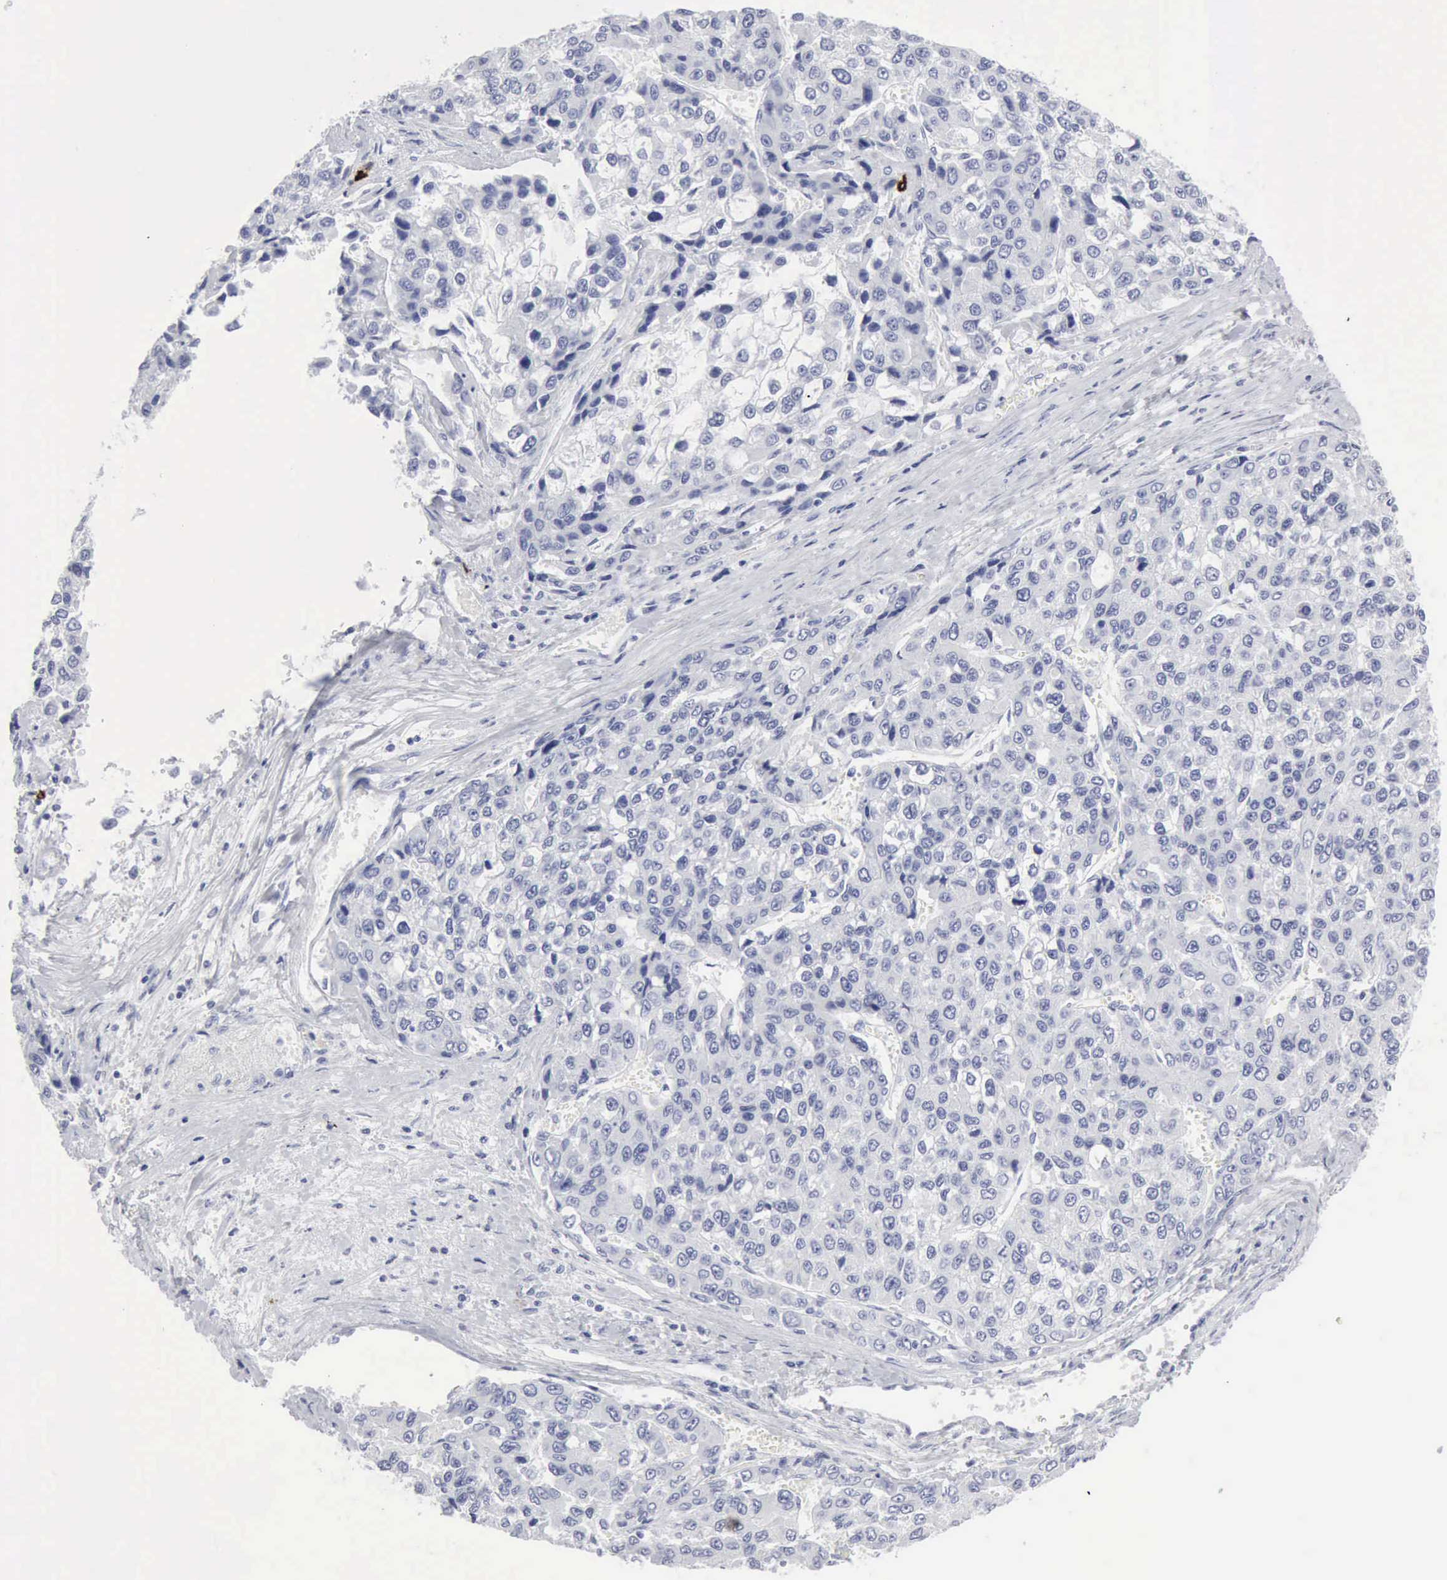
{"staining": {"intensity": "negative", "quantity": "none", "location": "none"}, "tissue": "liver cancer", "cell_type": "Tumor cells", "image_type": "cancer", "snomed": [{"axis": "morphology", "description": "Carcinoma, Hepatocellular, NOS"}, {"axis": "topography", "description": "Liver"}], "caption": "IHC photomicrograph of neoplastic tissue: hepatocellular carcinoma (liver) stained with DAB reveals no significant protein expression in tumor cells.", "gene": "CMA1", "patient": {"sex": "female", "age": 66}}